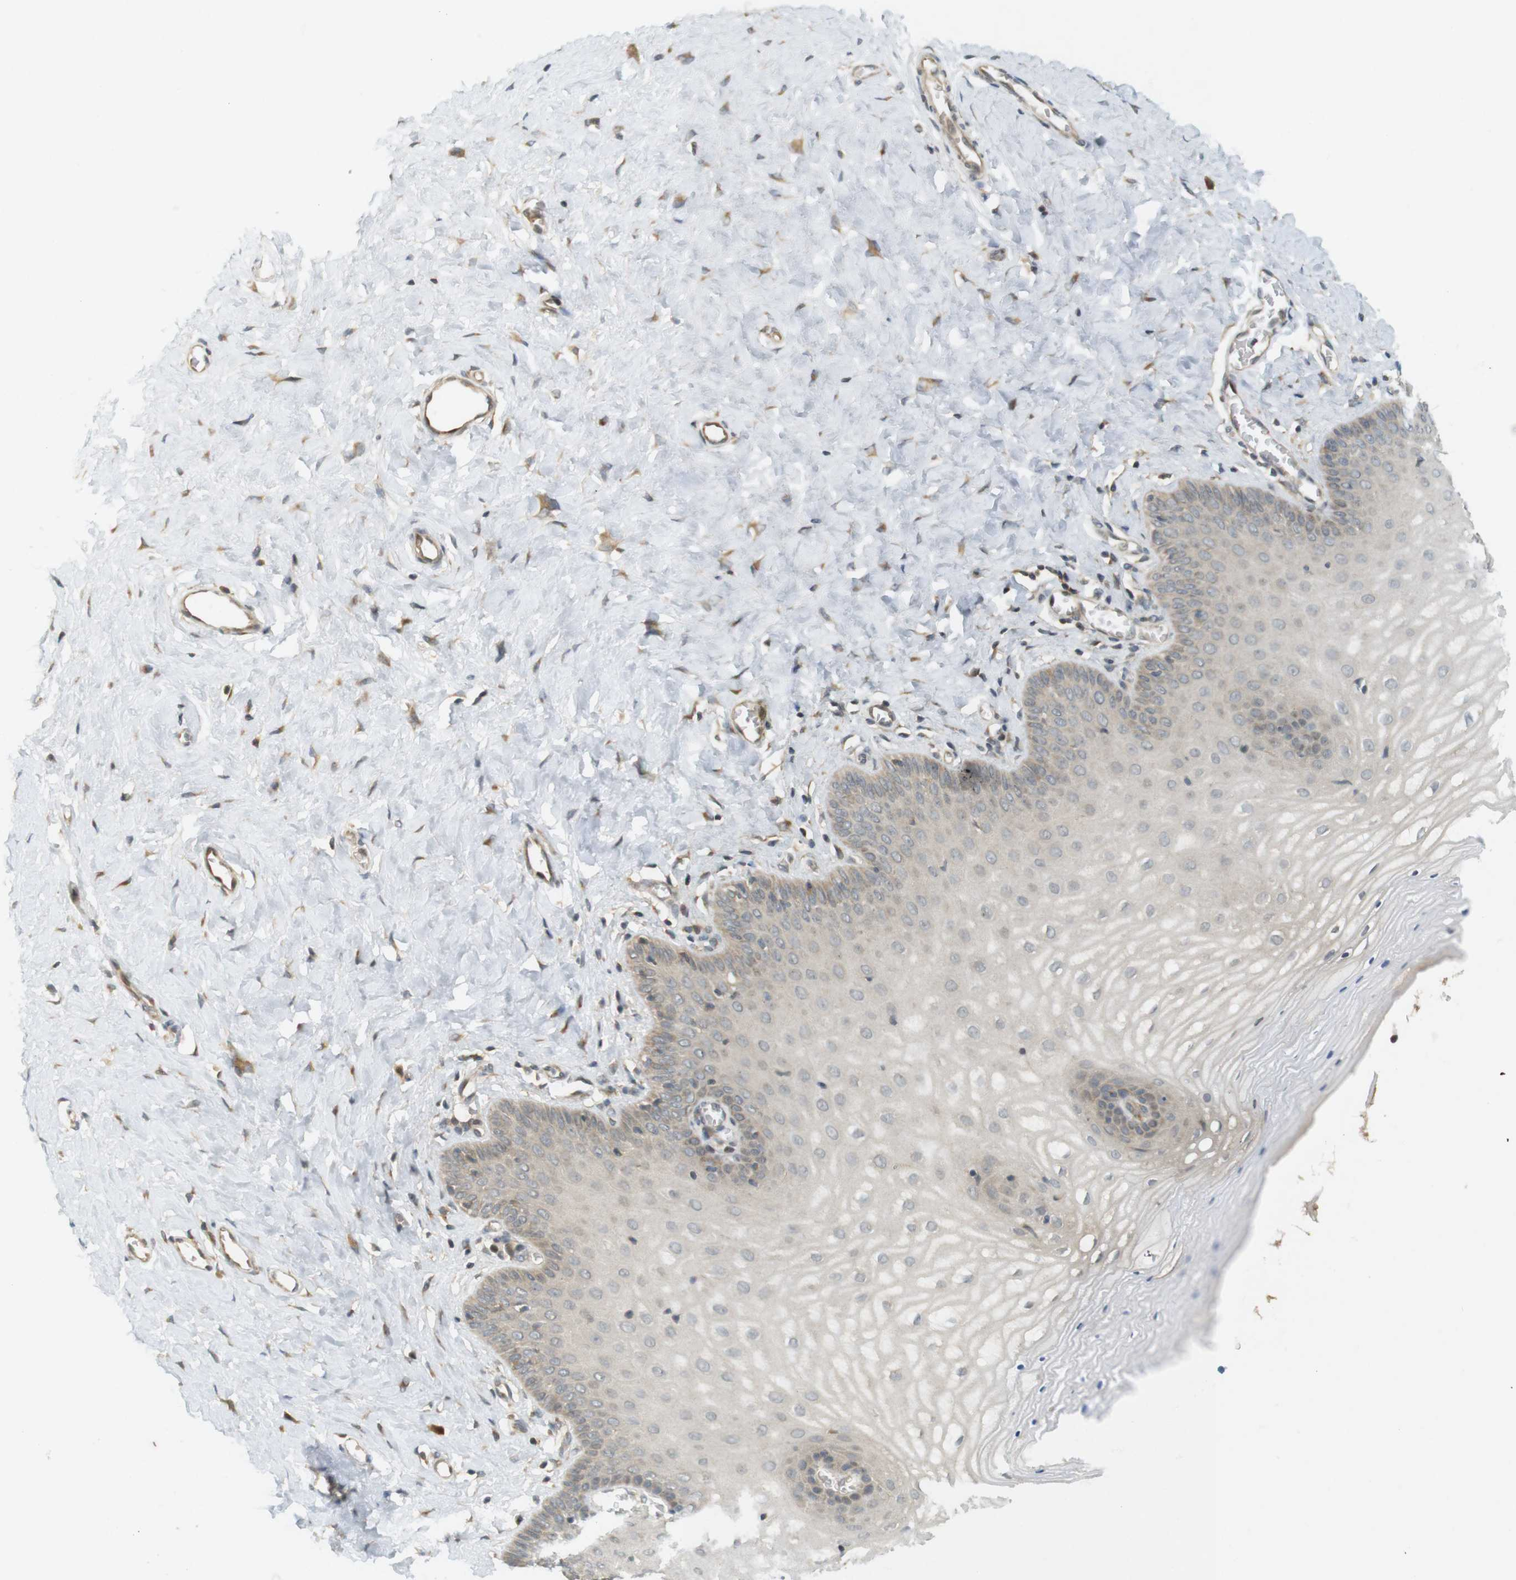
{"staining": {"intensity": "strong", "quantity": ">75%", "location": "cytoplasmic/membranous"}, "tissue": "cervix", "cell_type": "Glandular cells", "image_type": "normal", "snomed": [{"axis": "morphology", "description": "Normal tissue, NOS"}, {"axis": "topography", "description": "Cervix"}], "caption": "Immunohistochemistry (IHC) (DAB (3,3'-diaminobenzidine)) staining of benign cervix displays strong cytoplasmic/membranous protein expression in about >75% of glandular cells.", "gene": "CLRN3", "patient": {"sex": "female", "age": 55}}